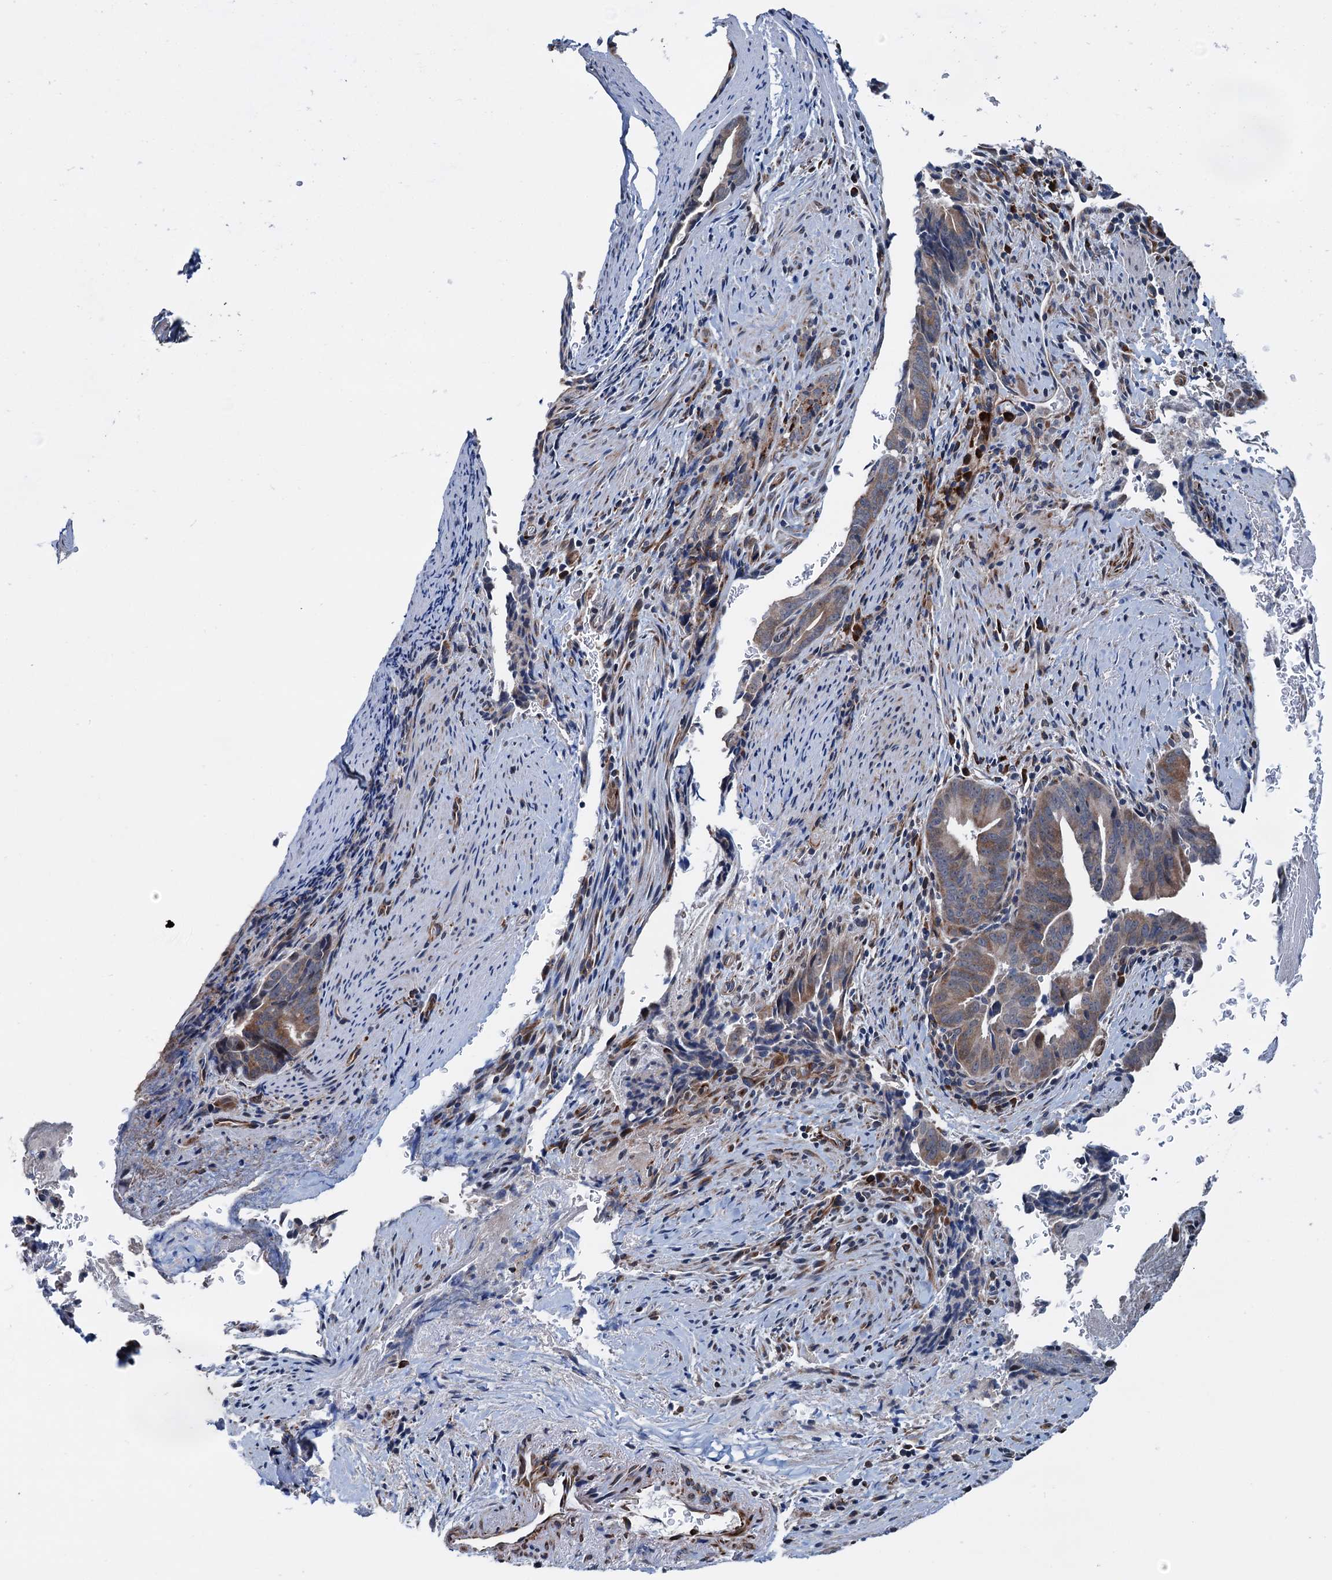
{"staining": {"intensity": "moderate", "quantity": ">75%", "location": "cytoplasmic/membranous"}, "tissue": "pancreatic cancer", "cell_type": "Tumor cells", "image_type": "cancer", "snomed": [{"axis": "morphology", "description": "Adenocarcinoma, NOS"}, {"axis": "topography", "description": "Pancreas"}], "caption": "Pancreatic cancer stained for a protein (brown) exhibits moderate cytoplasmic/membranous positive staining in approximately >75% of tumor cells.", "gene": "ELAC1", "patient": {"sex": "female", "age": 63}}